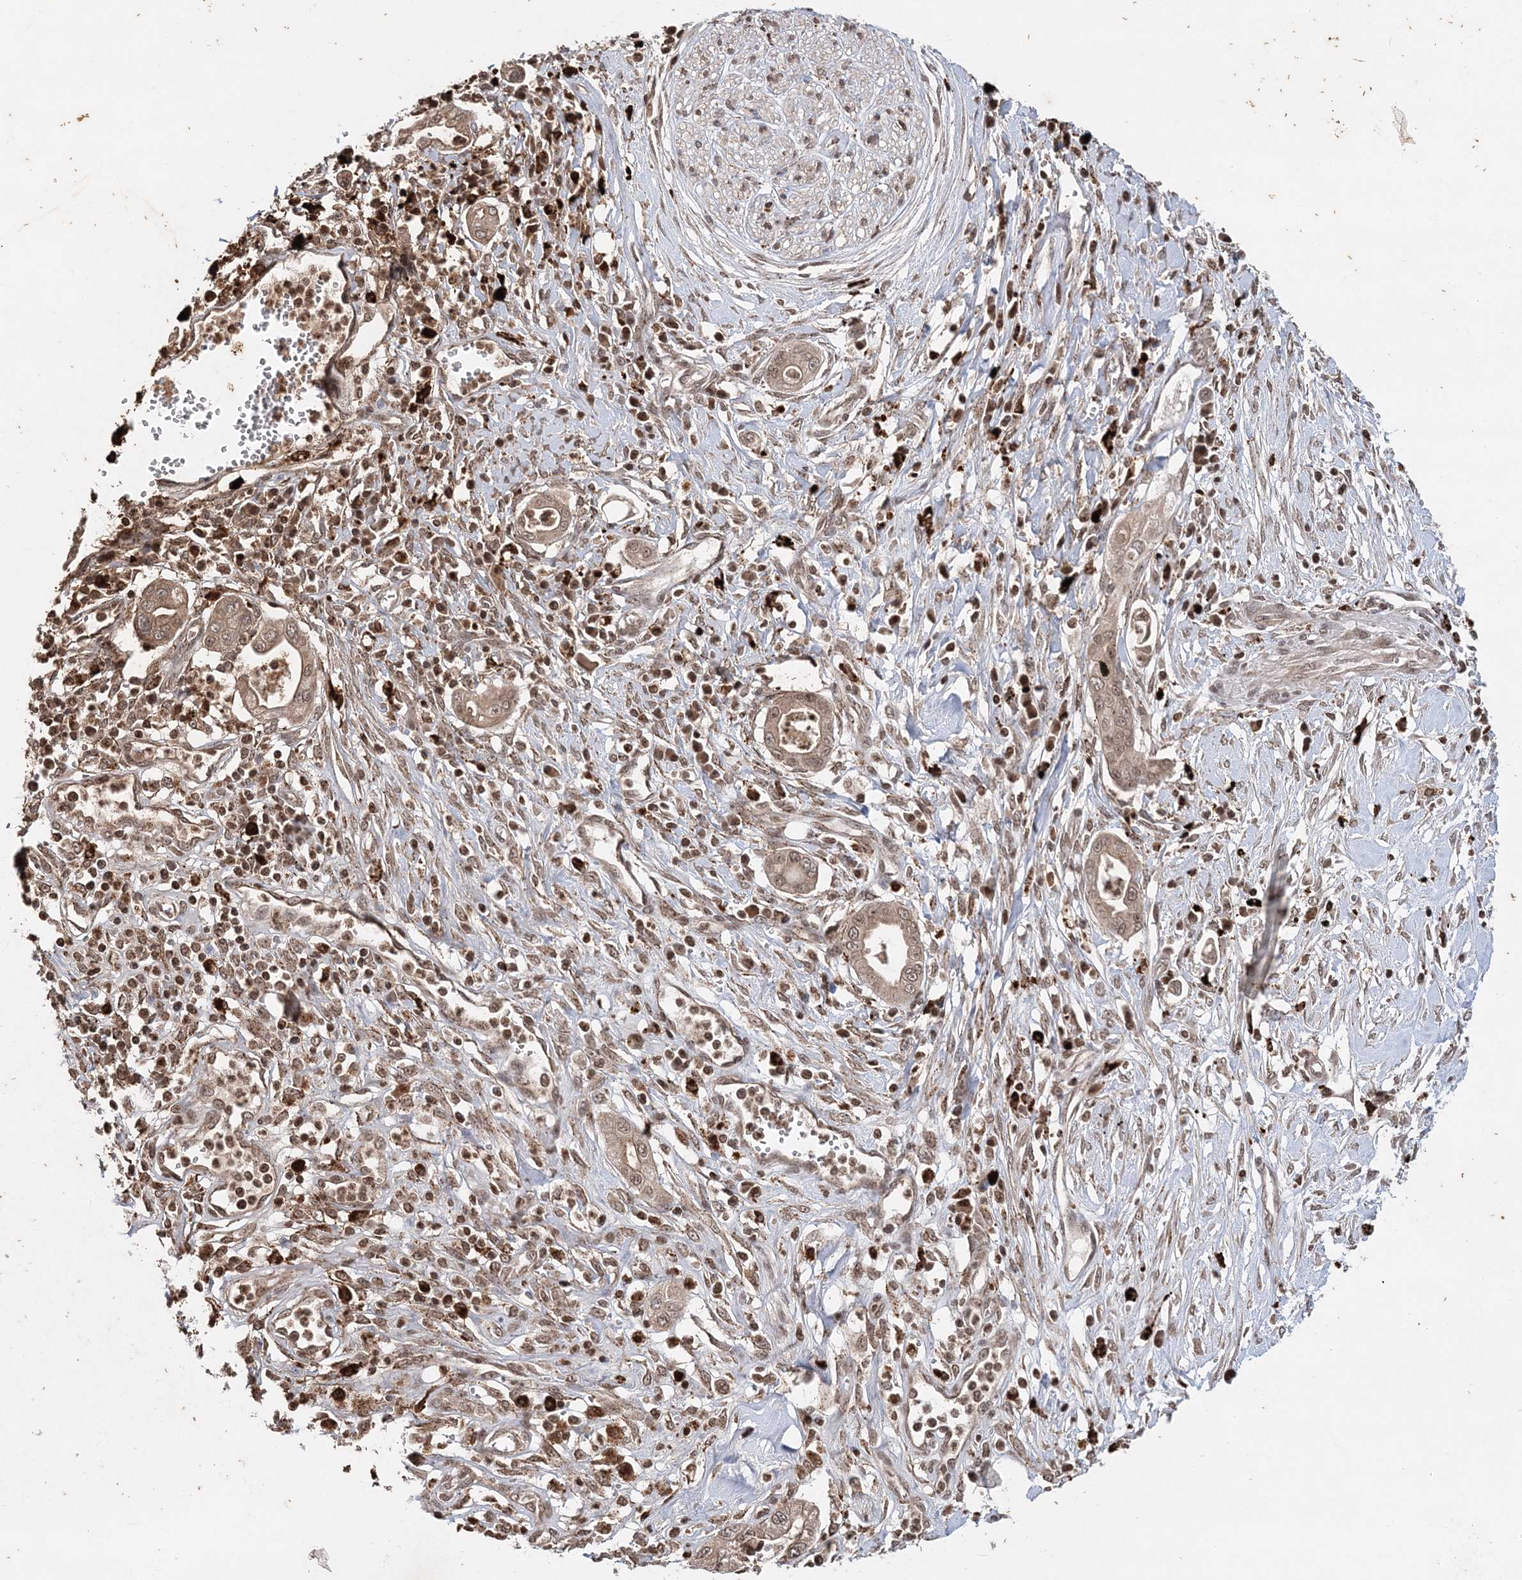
{"staining": {"intensity": "weak", "quantity": ">75%", "location": "nuclear"}, "tissue": "pancreatic cancer", "cell_type": "Tumor cells", "image_type": "cancer", "snomed": [{"axis": "morphology", "description": "Adenocarcinoma, NOS"}, {"axis": "topography", "description": "Pancreas"}], "caption": "Pancreatic cancer tissue shows weak nuclear expression in about >75% of tumor cells, visualized by immunohistochemistry.", "gene": "NEDD9", "patient": {"sex": "male", "age": 68}}